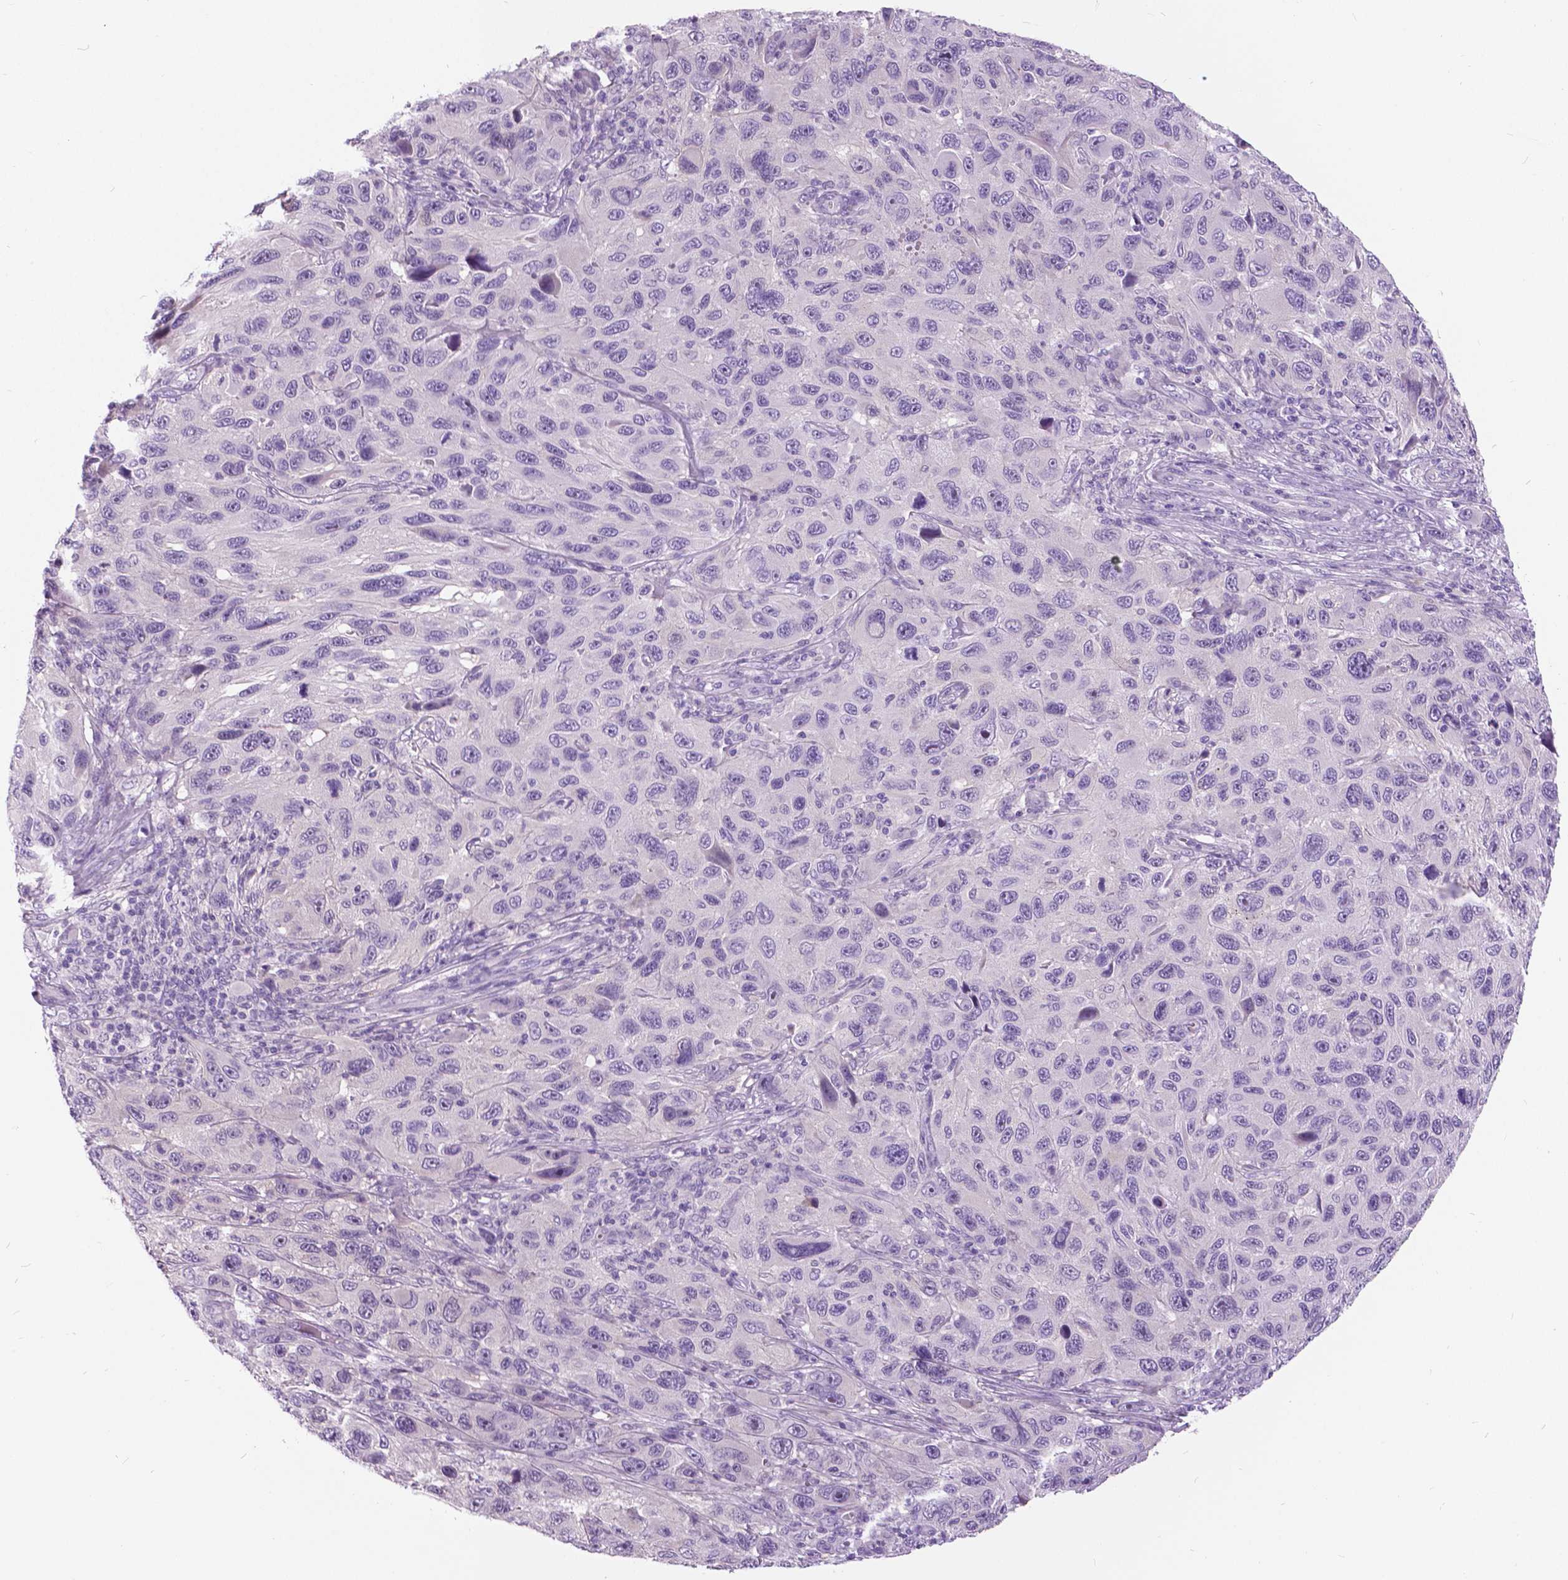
{"staining": {"intensity": "negative", "quantity": "none", "location": "none"}, "tissue": "melanoma", "cell_type": "Tumor cells", "image_type": "cancer", "snomed": [{"axis": "morphology", "description": "Malignant melanoma, NOS"}, {"axis": "topography", "description": "Skin"}], "caption": "Protein analysis of melanoma reveals no significant expression in tumor cells.", "gene": "TP53TG5", "patient": {"sex": "male", "age": 53}}